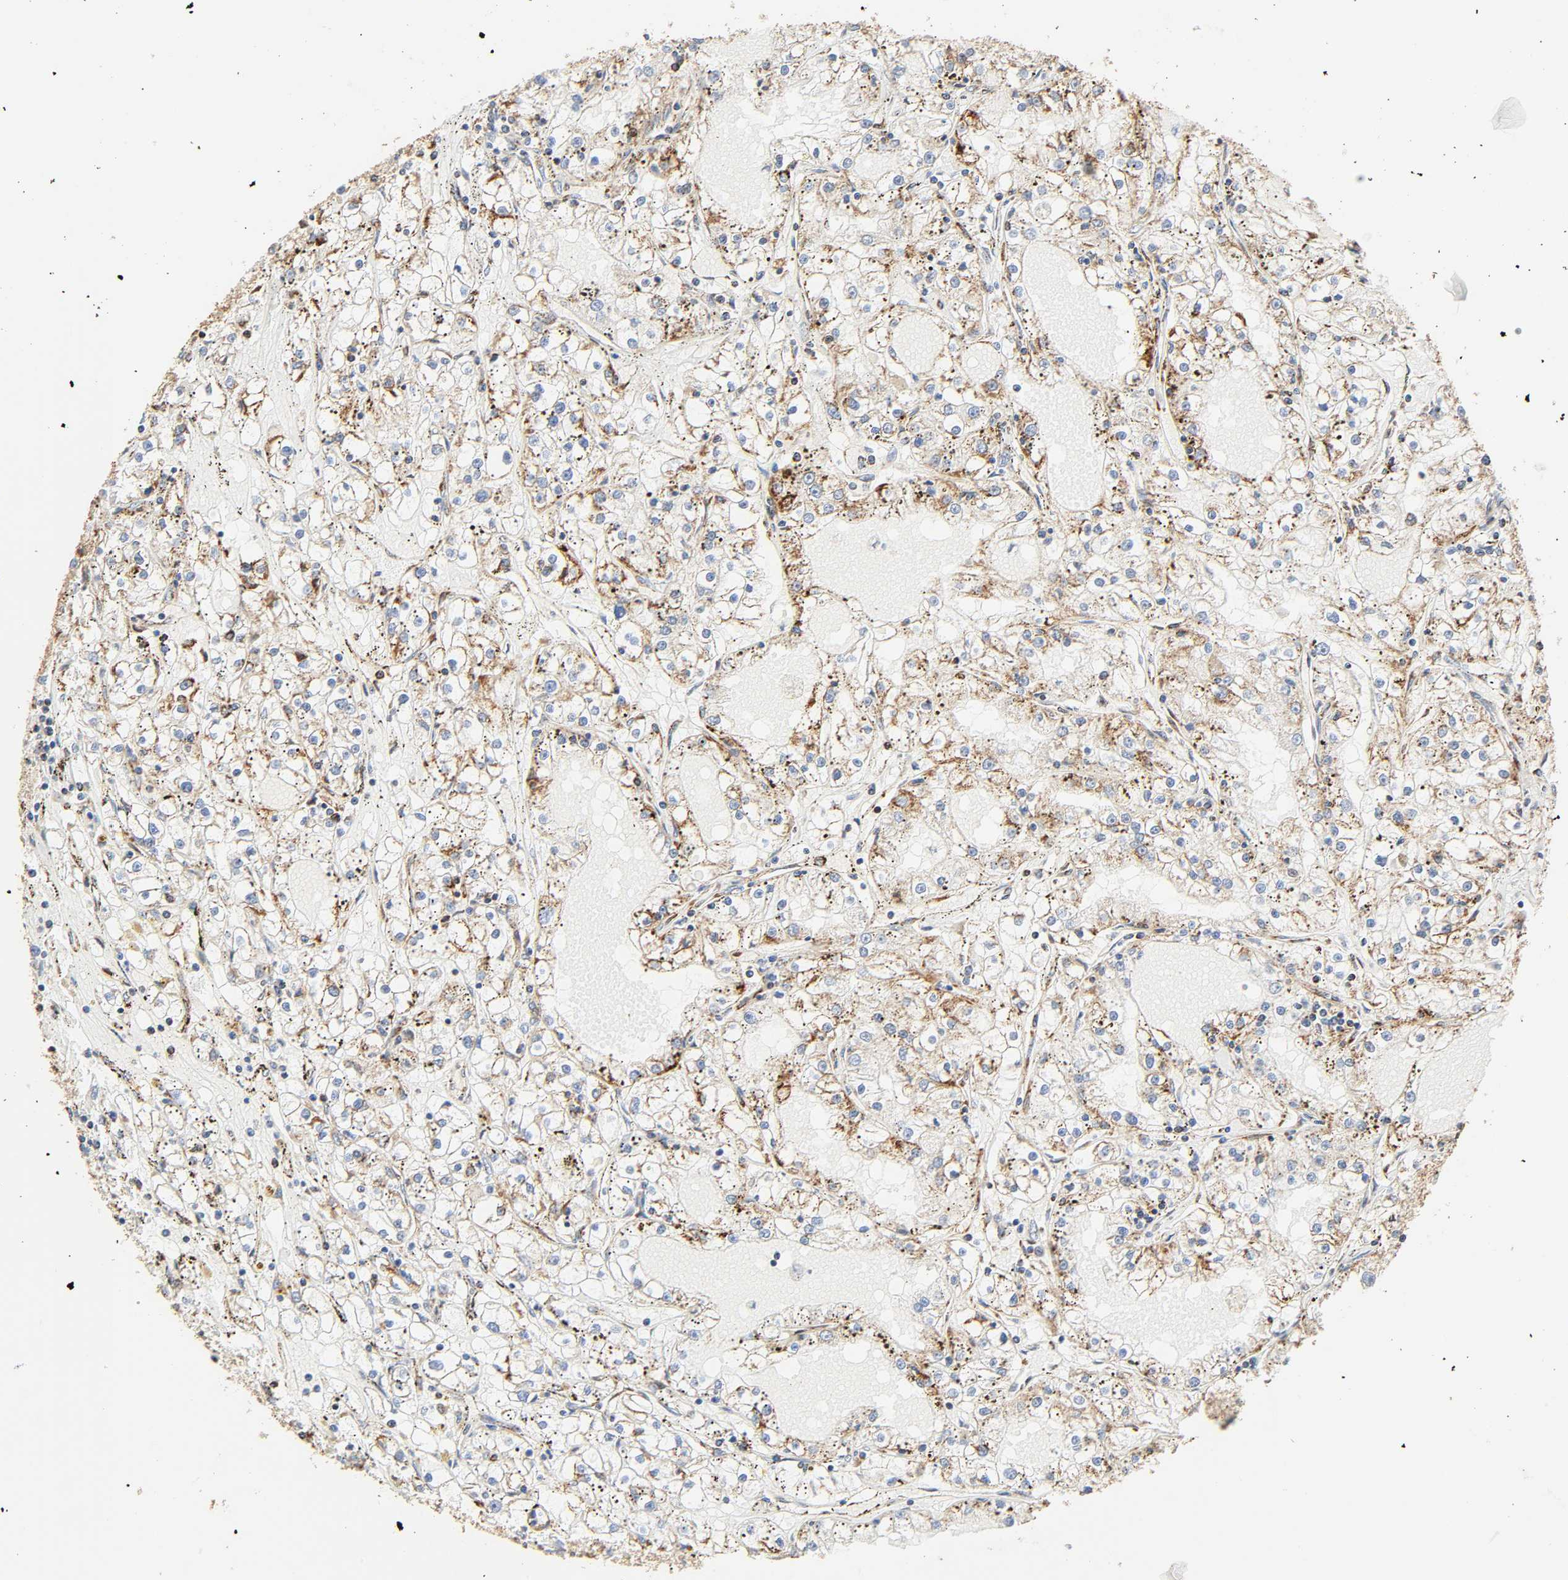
{"staining": {"intensity": "moderate", "quantity": "25%-75%", "location": "cytoplasmic/membranous"}, "tissue": "renal cancer", "cell_type": "Tumor cells", "image_type": "cancer", "snomed": [{"axis": "morphology", "description": "Adenocarcinoma, NOS"}, {"axis": "topography", "description": "Kidney"}], "caption": "Immunohistochemistry (DAB (3,3'-diaminobenzidine)) staining of human renal adenocarcinoma reveals moderate cytoplasmic/membranous protein positivity in about 25%-75% of tumor cells.", "gene": "ZMAT5", "patient": {"sex": "male", "age": 56}}